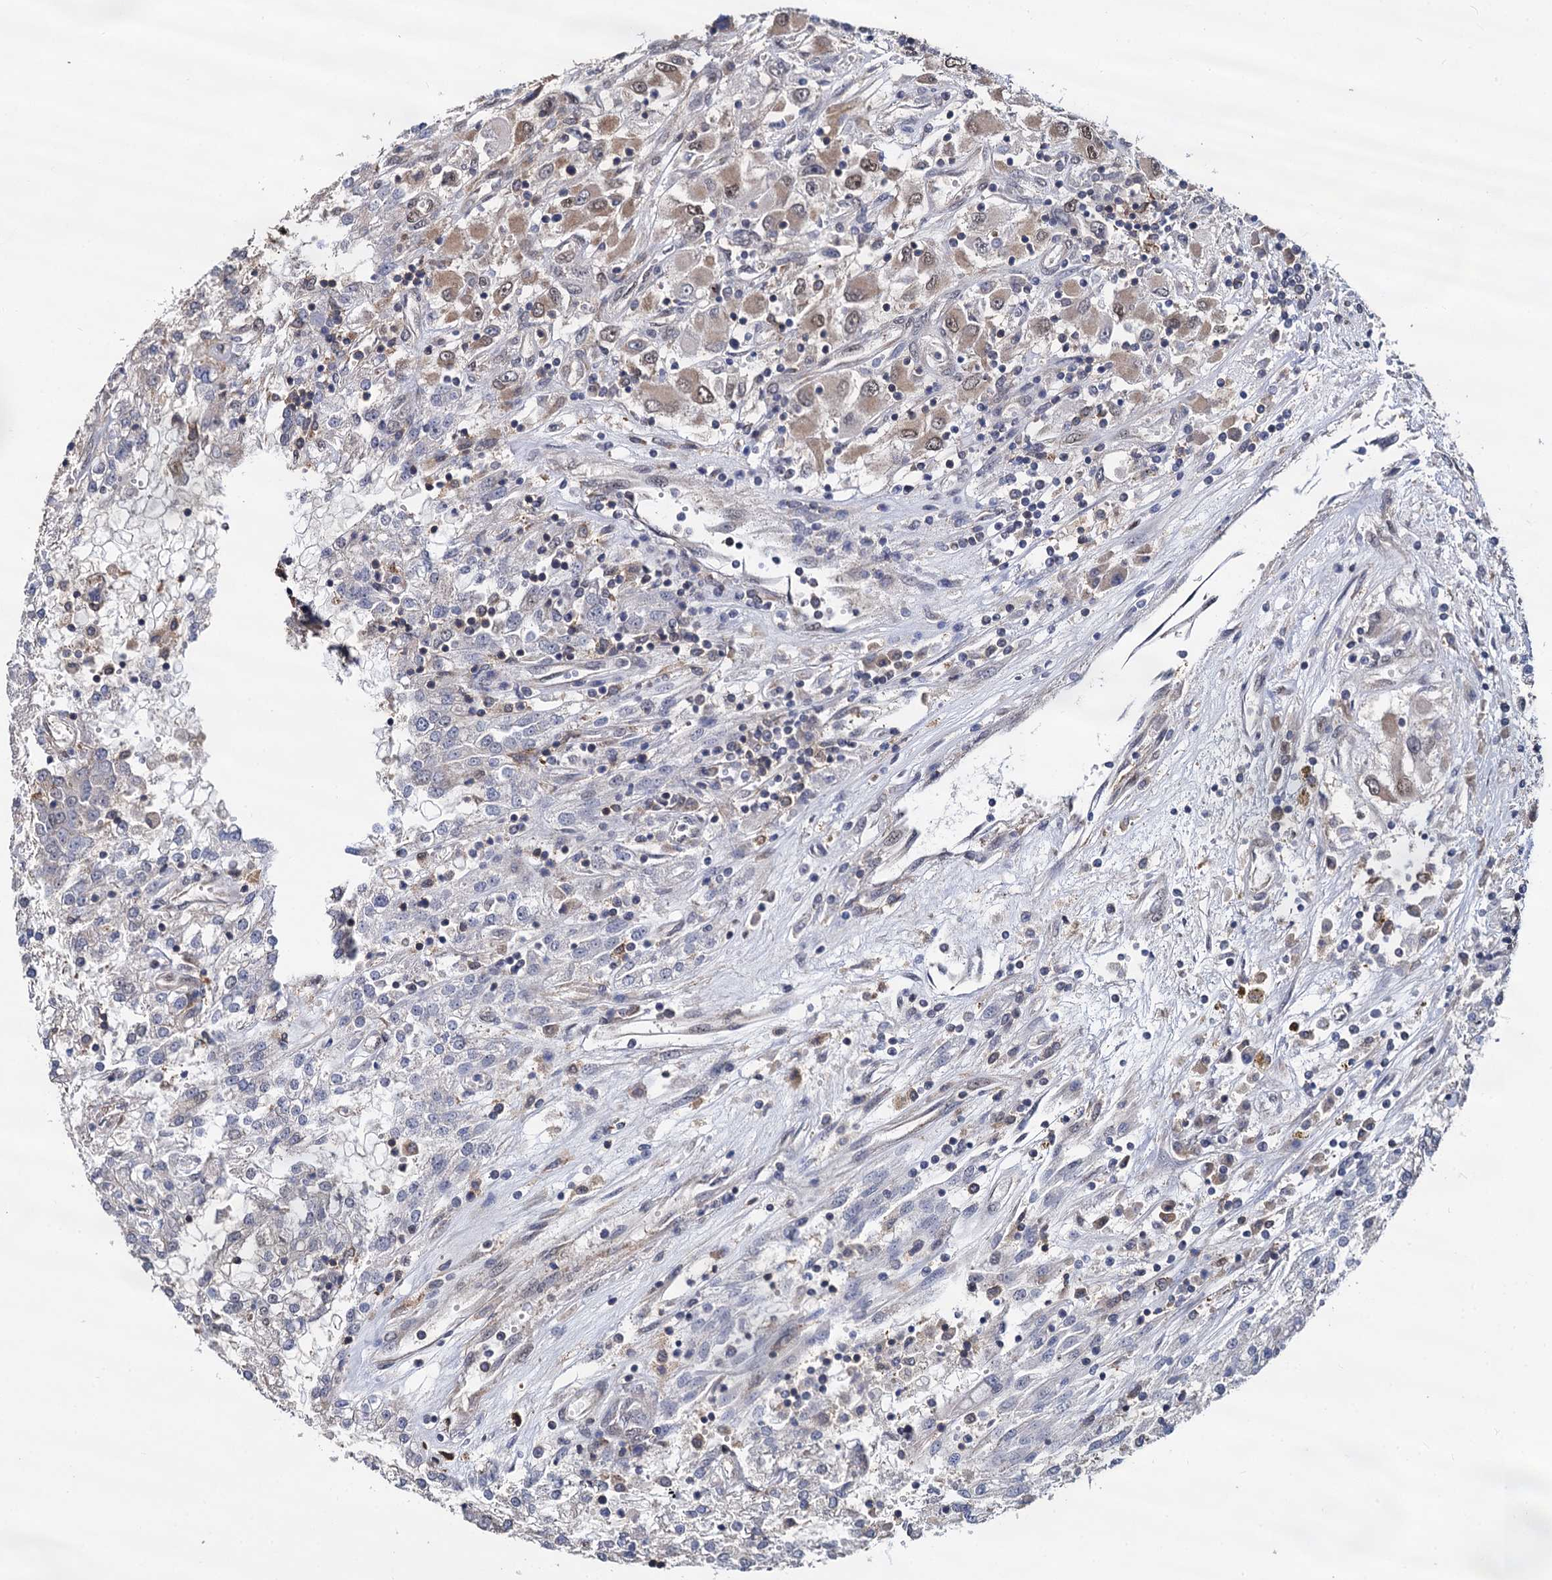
{"staining": {"intensity": "weak", "quantity": "25%-75%", "location": "cytoplasmic/membranous,nuclear"}, "tissue": "renal cancer", "cell_type": "Tumor cells", "image_type": "cancer", "snomed": [{"axis": "morphology", "description": "Adenocarcinoma, NOS"}, {"axis": "topography", "description": "Kidney"}], "caption": "Human renal cancer (adenocarcinoma) stained with a brown dye displays weak cytoplasmic/membranous and nuclear positive positivity in approximately 25%-75% of tumor cells.", "gene": "PSMD4", "patient": {"sex": "female", "age": 52}}